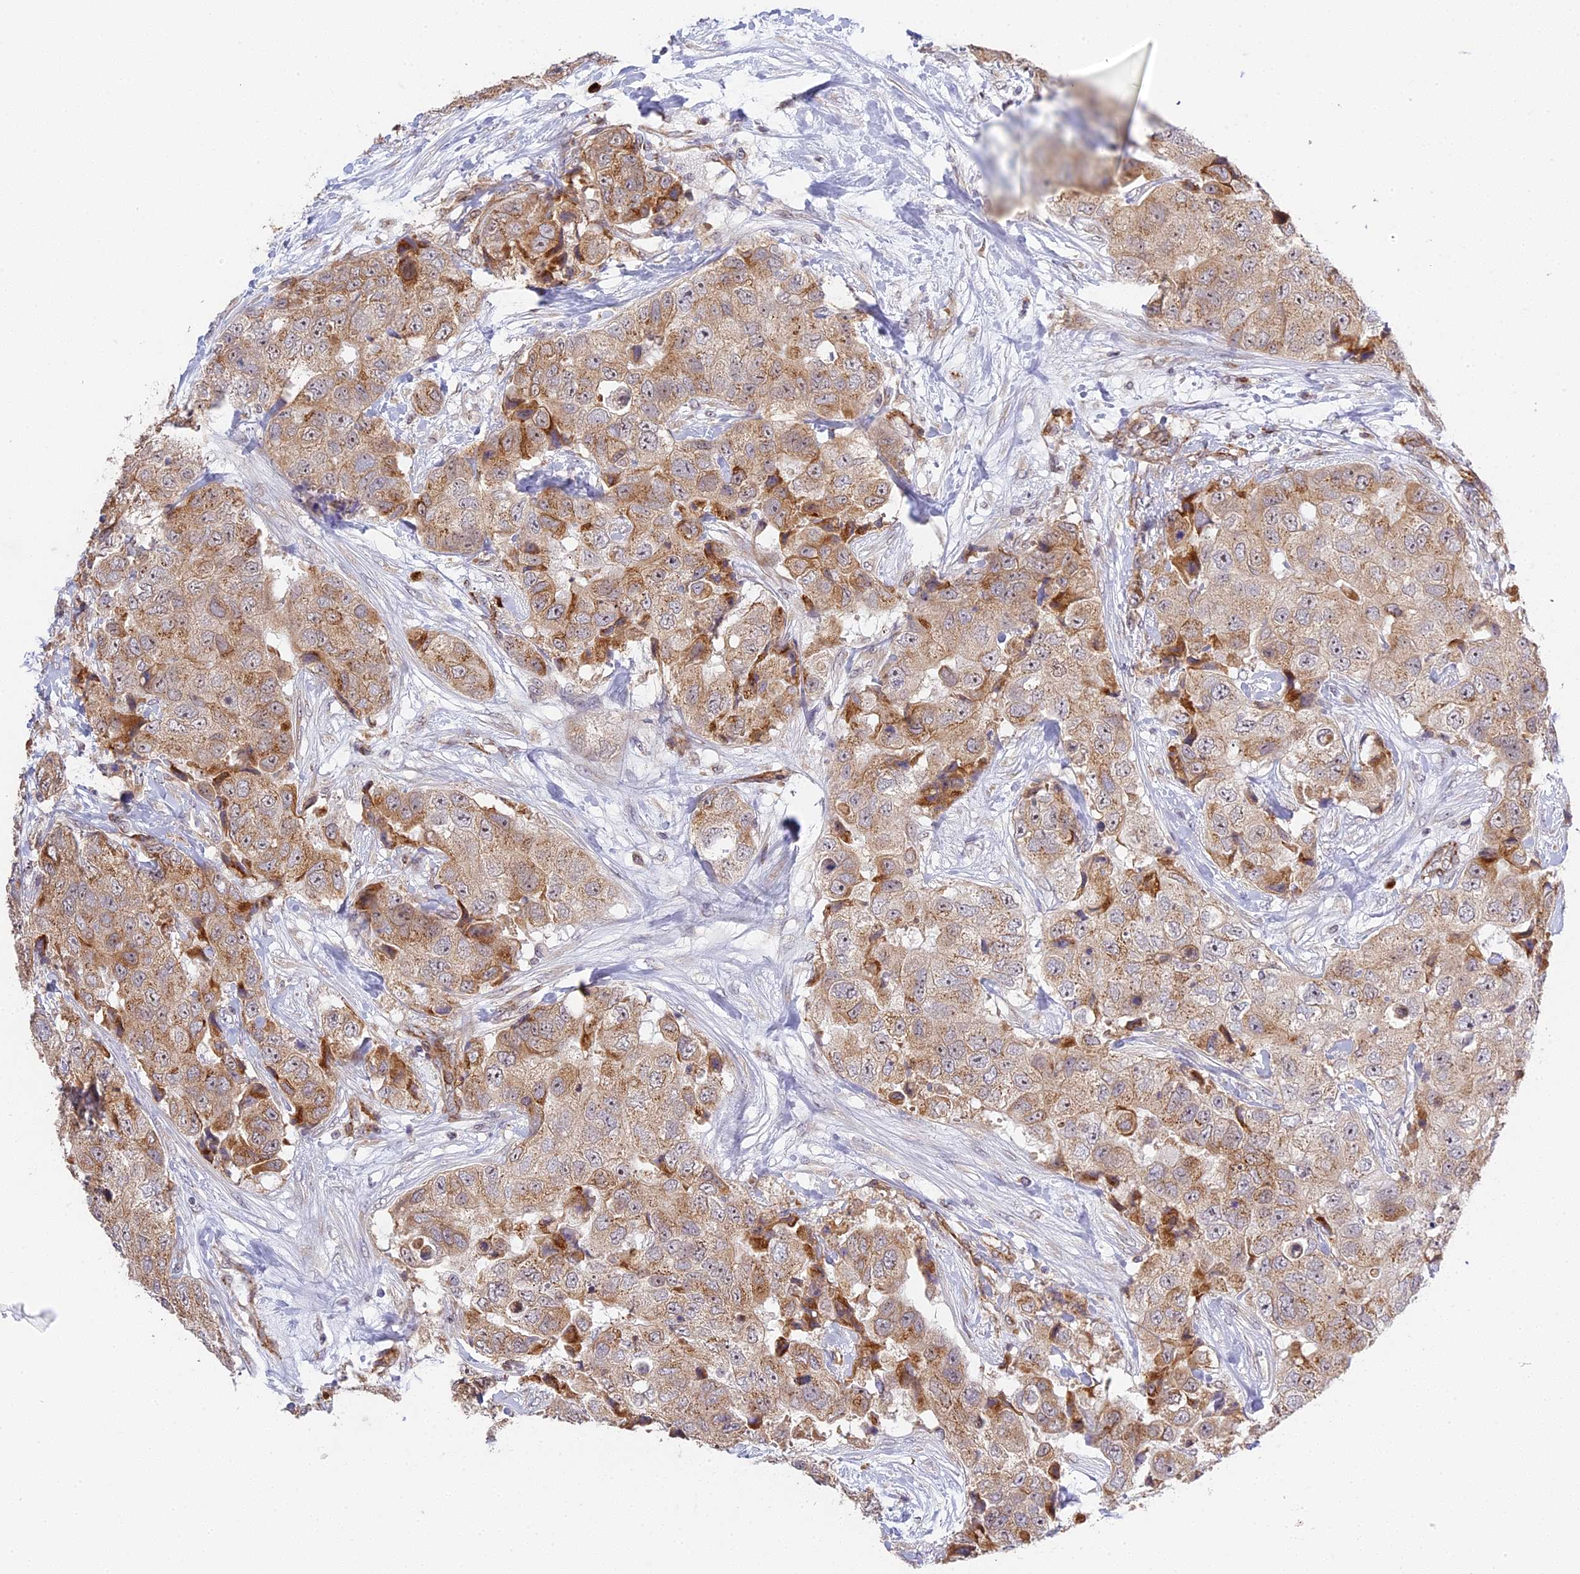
{"staining": {"intensity": "moderate", "quantity": "25%-75%", "location": "cytoplasmic/membranous"}, "tissue": "breast cancer", "cell_type": "Tumor cells", "image_type": "cancer", "snomed": [{"axis": "morphology", "description": "Duct carcinoma"}, {"axis": "topography", "description": "Breast"}], "caption": "This micrograph exhibits immunohistochemistry staining of breast cancer (invasive ductal carcinoma), with medium moderate cytoplasmic/membranous staining in about 25%-75% of tumor cells.", "gene": "HEATR5B", "patient": {"sex": "female", "age": 62}}